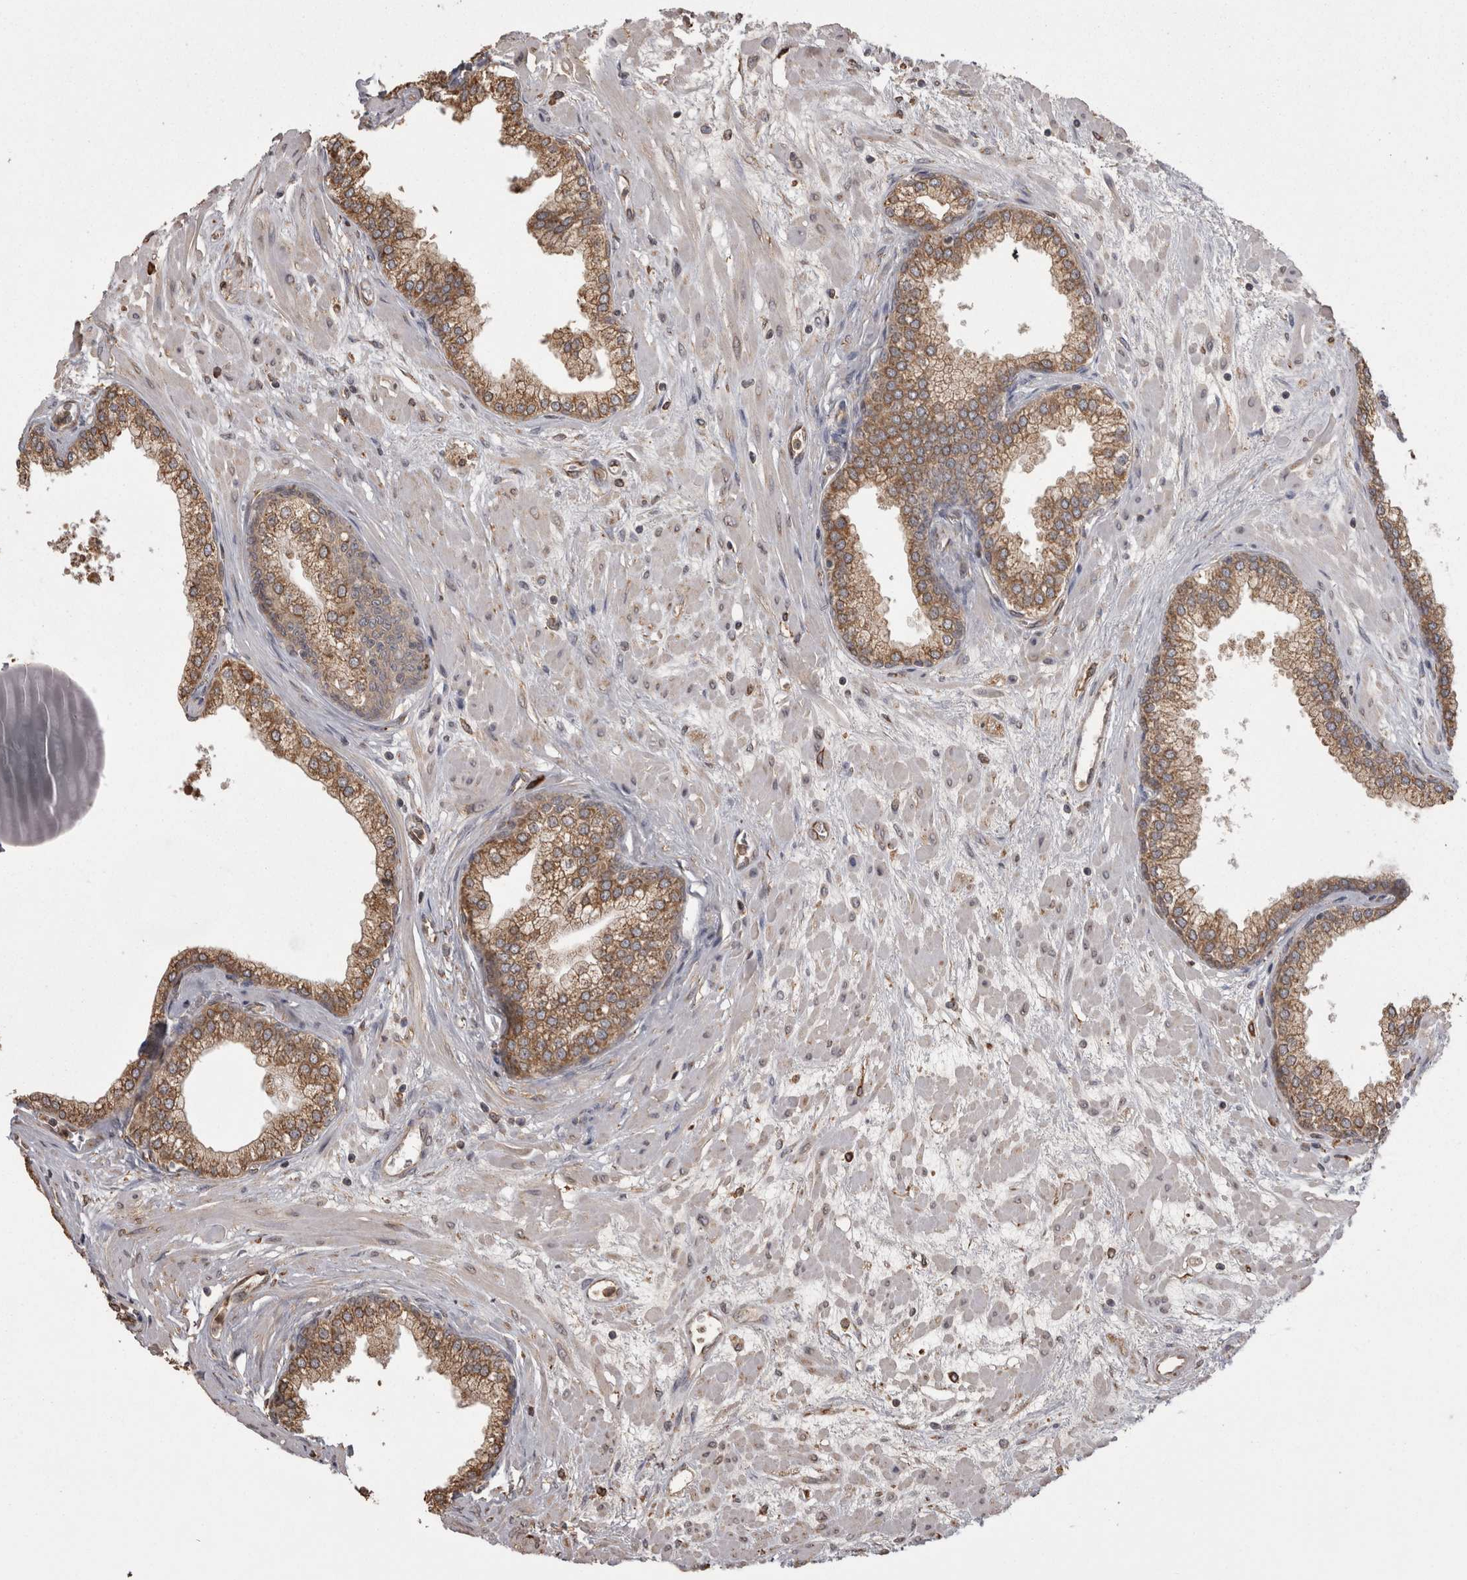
{"staining": {"intensity": "moderate", "quantity": ">75%", "location": "cytoplasmic/membranous"}, "tissue": "prostate", "cell_type": "Glandular cells", "image_type": "normal", "snomed": [{"axis": "morphology", "description": "Normal tissue, NOS"}, {"axis": "morphology", "description": "Urothelial carcinoma, Low grade"}, {"axis": "topography", "description": "Urinary bladder"}, {"axis": "topography", "description": "Prostate"}], "caption": "IHC staining of benign prostate, which displays medium levels of moderate cytoplasmic/membranous positivity in about >75% of glandular cells indicating moderate cytoplasmic/membranous protein expression. The staining was performed using DAB (3,3'-diaminobenzidine) (brown) for protein detection and nuclei were counterstained in hematoxylin (blue).", "gene": "PON2", "patient": {"sex": "male", "age": 60}}